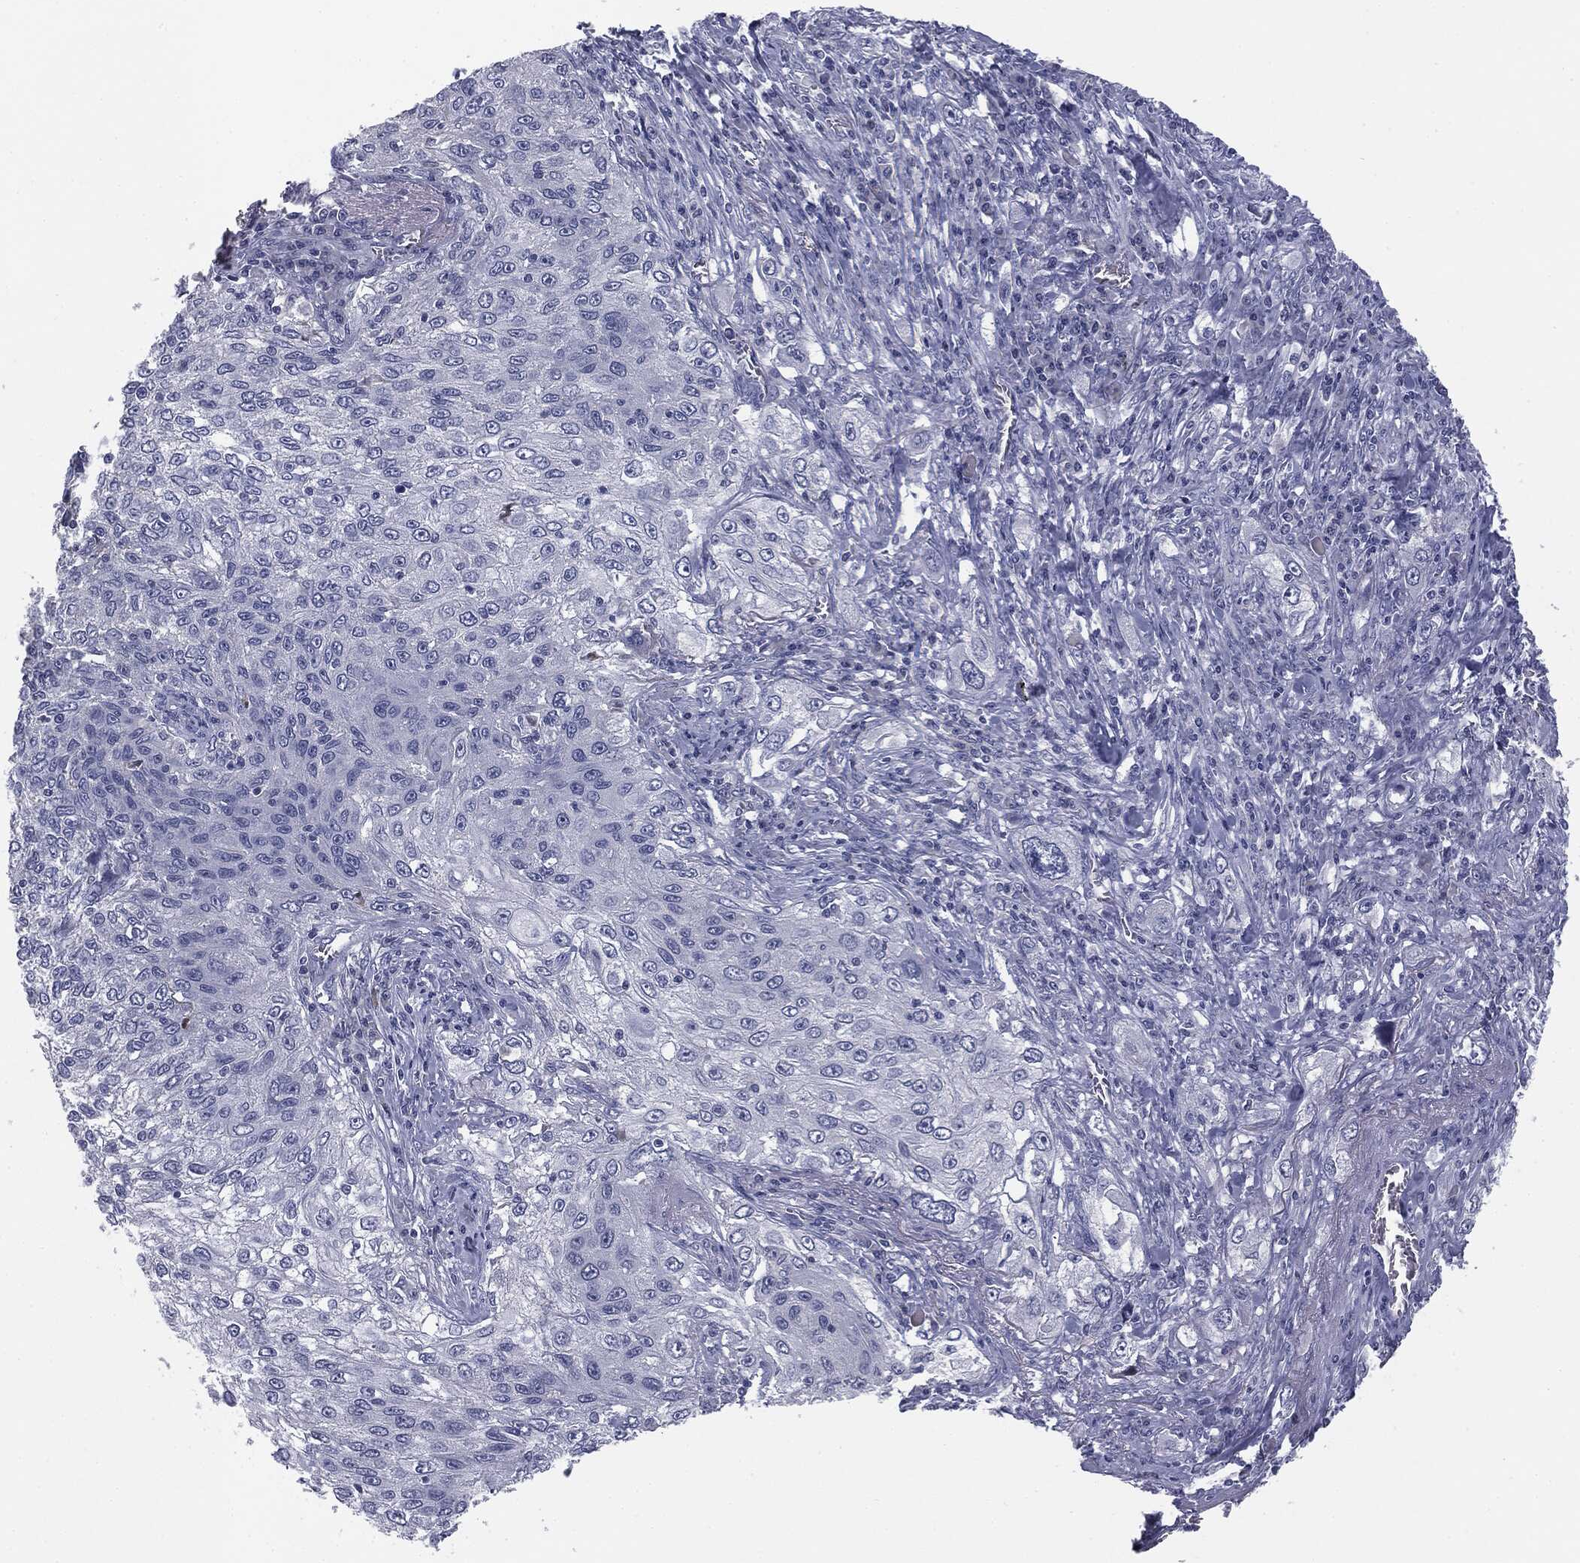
{"staining": {"intensity": "negative", "quantity": "none", "location": "none"}, "tissue": "lung cancer", "cell_type": "Tumor cells", "image_type": "cancer", "snomed": [{"axis": "morphology", "description": "Squamous cell carcinoma, NOS"}, {"axis": "topography", "description": "Lung"}], "caption": "High power microscopy image of an immunohistochemistry histopathology image of lung squamous cell carcinoma, revealing no significant staining in tumor cells.", "gene": "MUC1", "patient": {"sex": "female", "age": 69}}